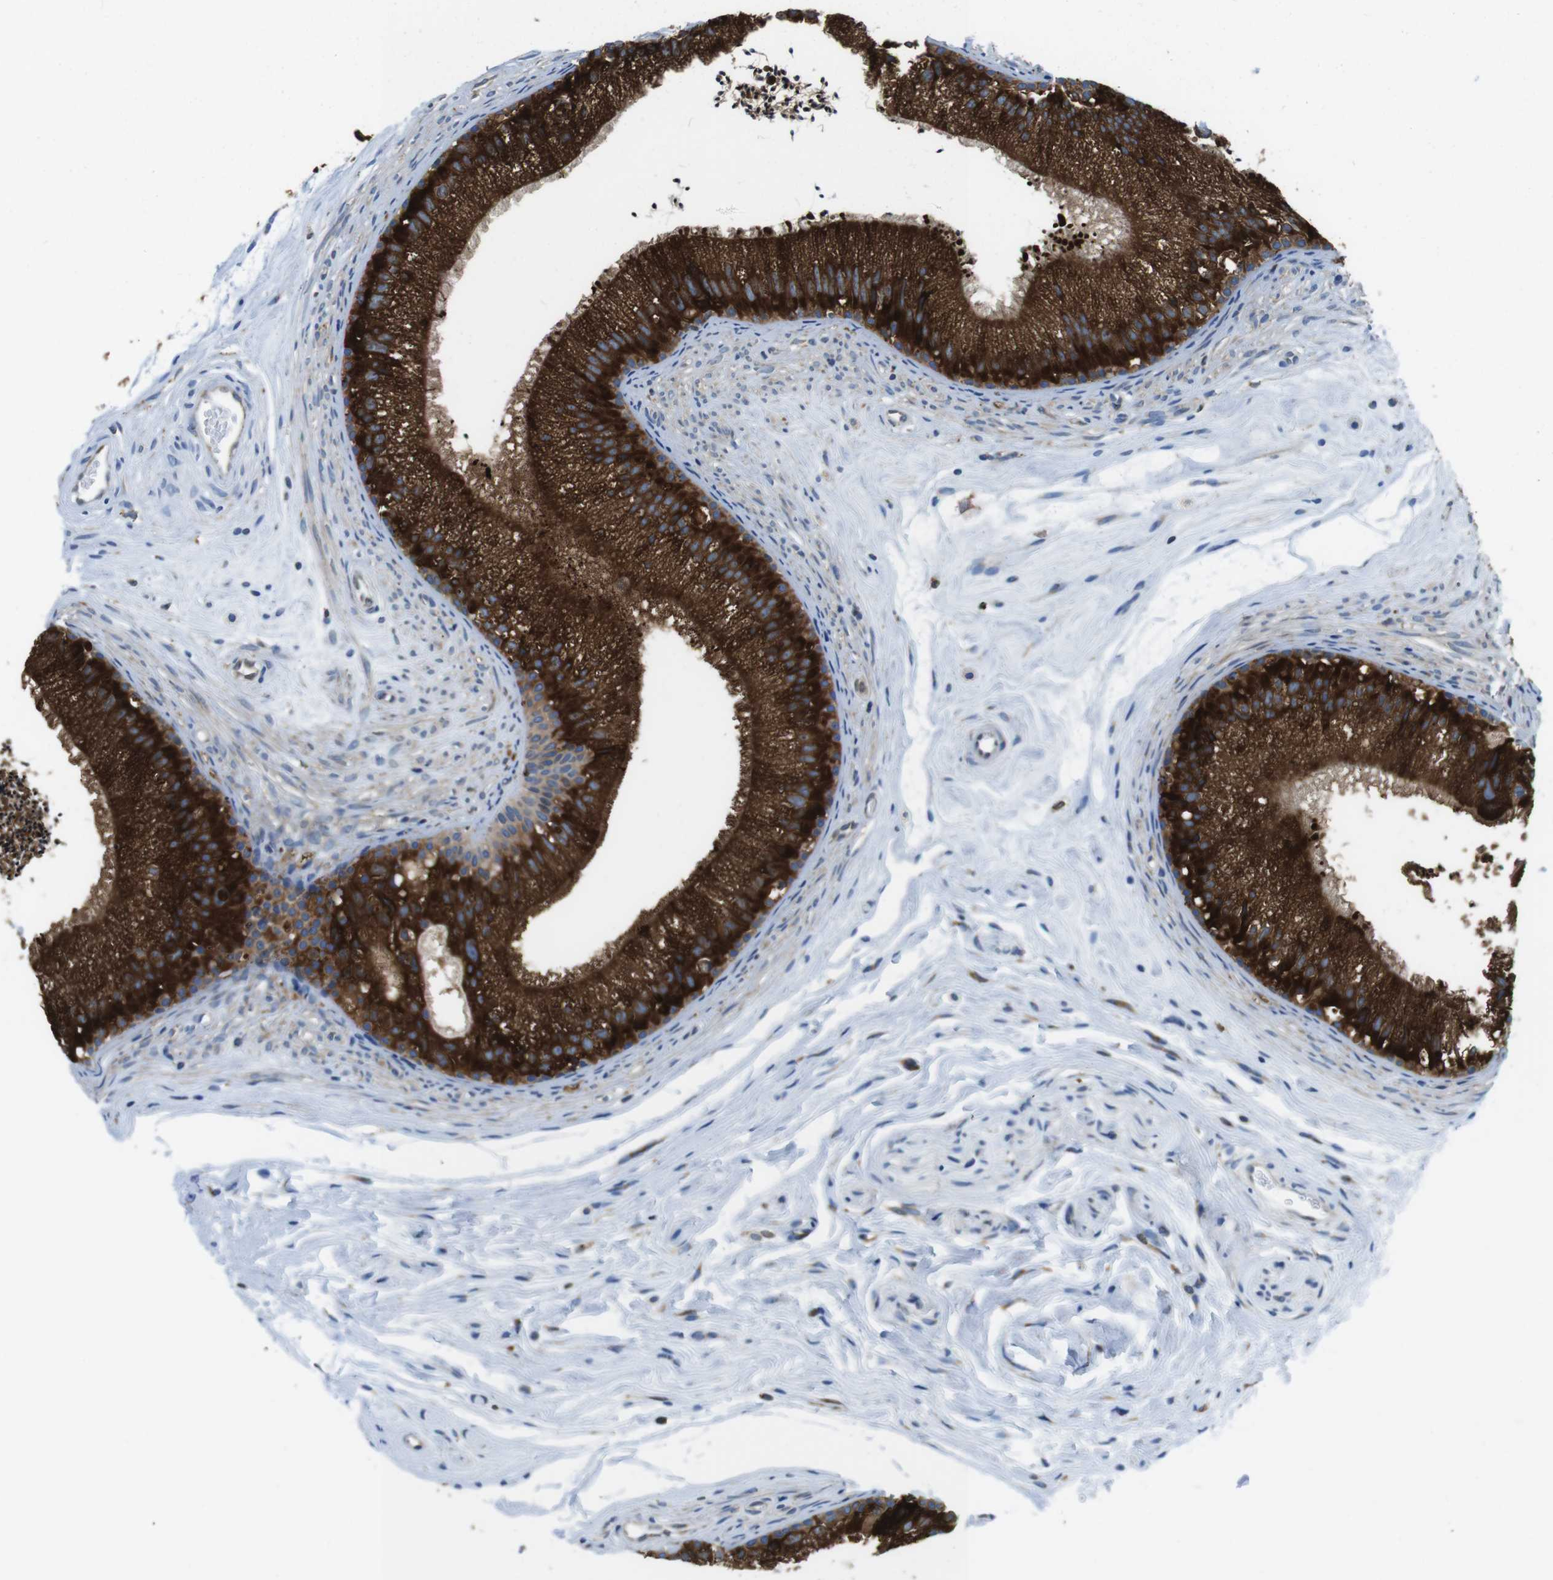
{"staining": {"intensity": "strong", "quantity": ">75%", "location": "cytoplasmic/membranous"}, "tissue": "epididymis", "cell_type": "Glandular cells", "image_type": "normal", "snomed": [{"axis": "morphology", "description": "Normal tissue, NOS"}, {"axis": "topography", "description": "Epididymis"}], "caption": "Immunohistochemistry micrograph of unremarkable epididymis: human epididymis stained using immunohistochemistry exhibits high levels of strong protein expression localized specifically in the cytoplasmic/membranous of glandular cells, appearing as a cytoplasmic/membranous brown color.", "gene": "UGGT1", "patient": {"sex": "male", "age": 56}}